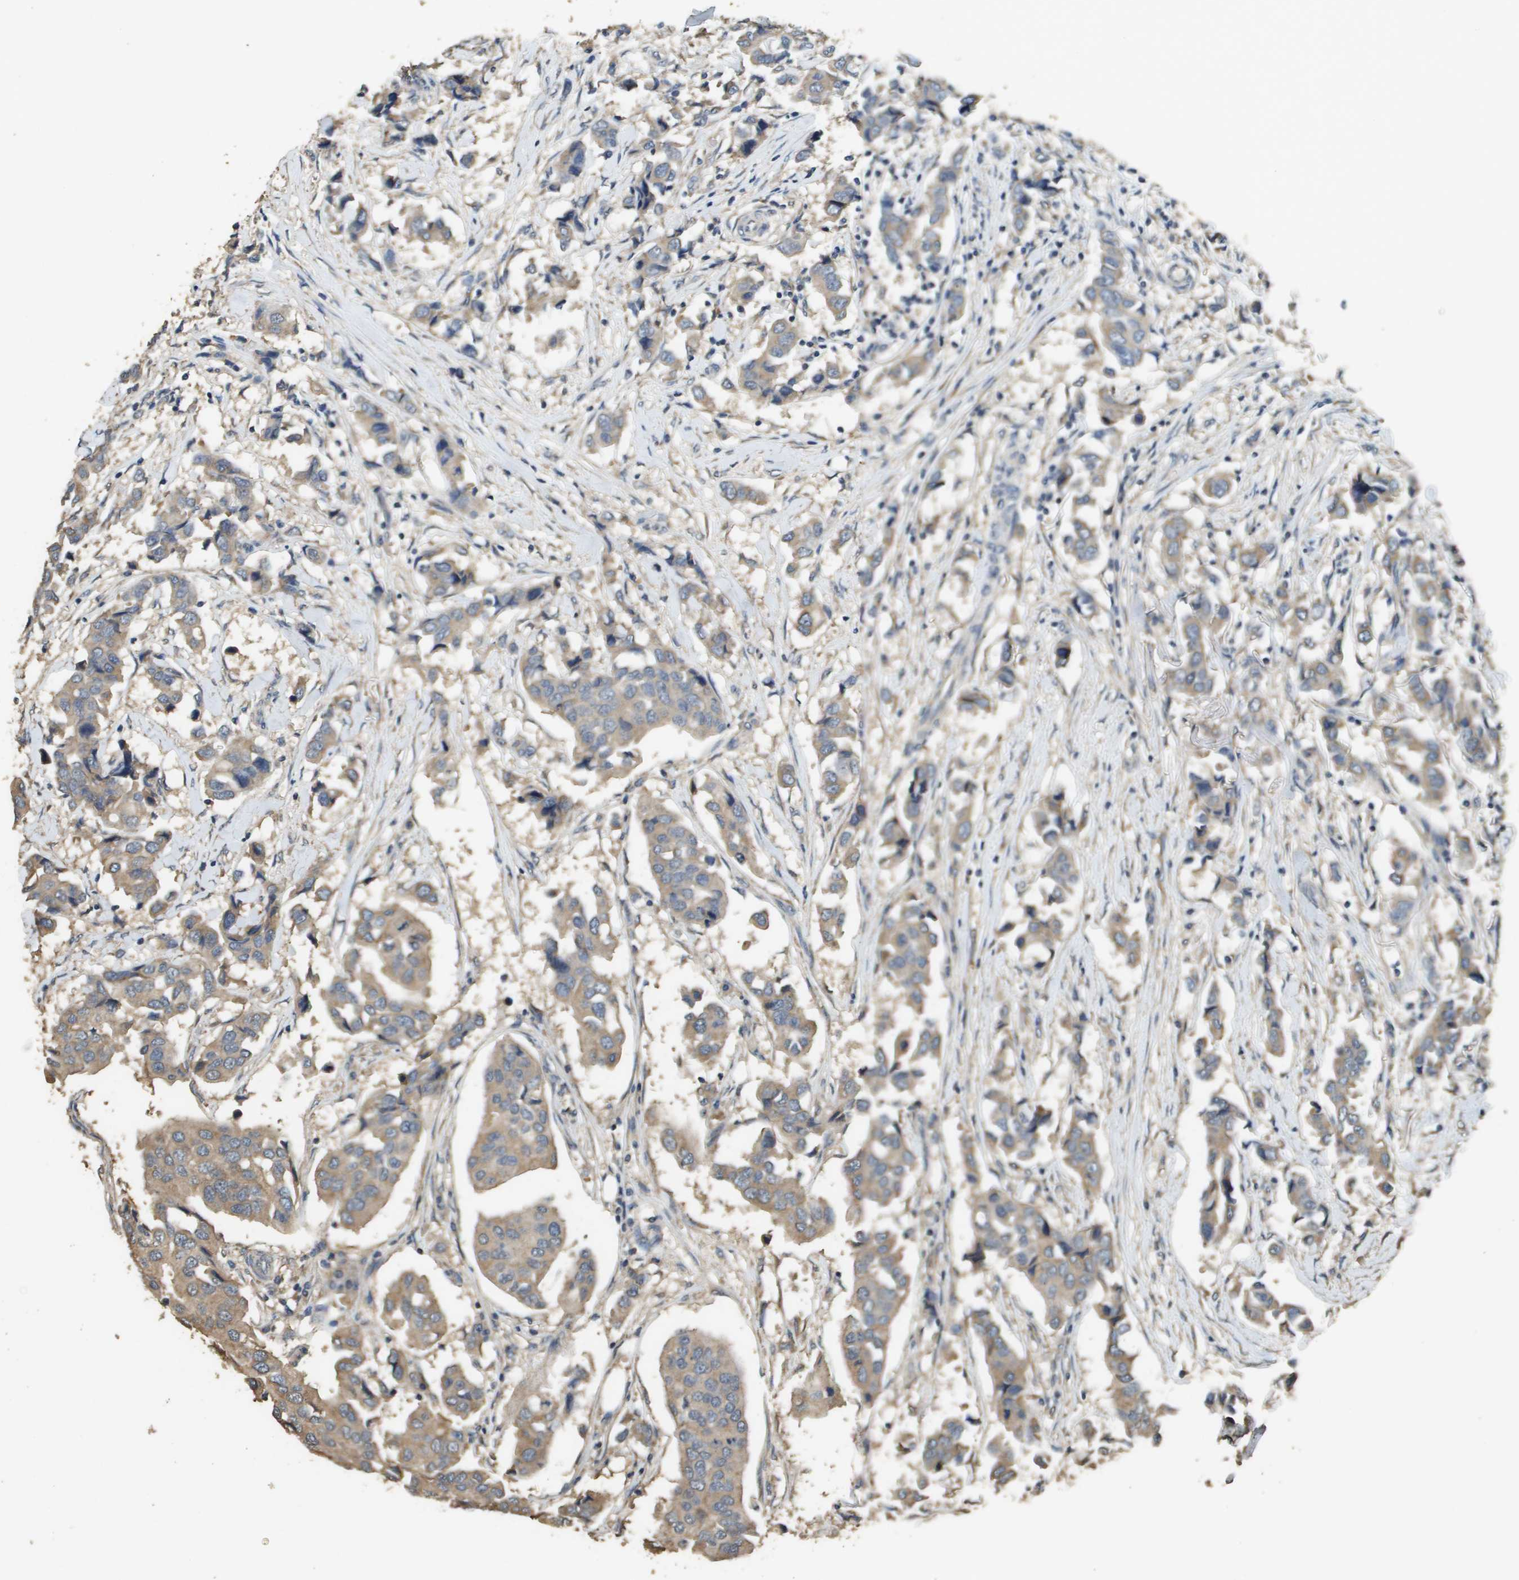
{"staining": {"intensity": "weak", "quantity": ">75%", "location": "cytoplasmic/membranous"}, "tissue": "breast cancer", "cell_type": "Tumor cells", "image_type": "cancer", "snomed": [{"axis": "morphology", "description": "Duct carcinoma"}, {"axis": "topography", "description": "Breast"}], "caption": "This is an image of IHC staining of intraductal carcinoma (breast), which shows weak expression in the cytoplasmic/membranous of tumor cells.", "gene": "RAB6B", "patient": {"sex": "female", "age": 80}}